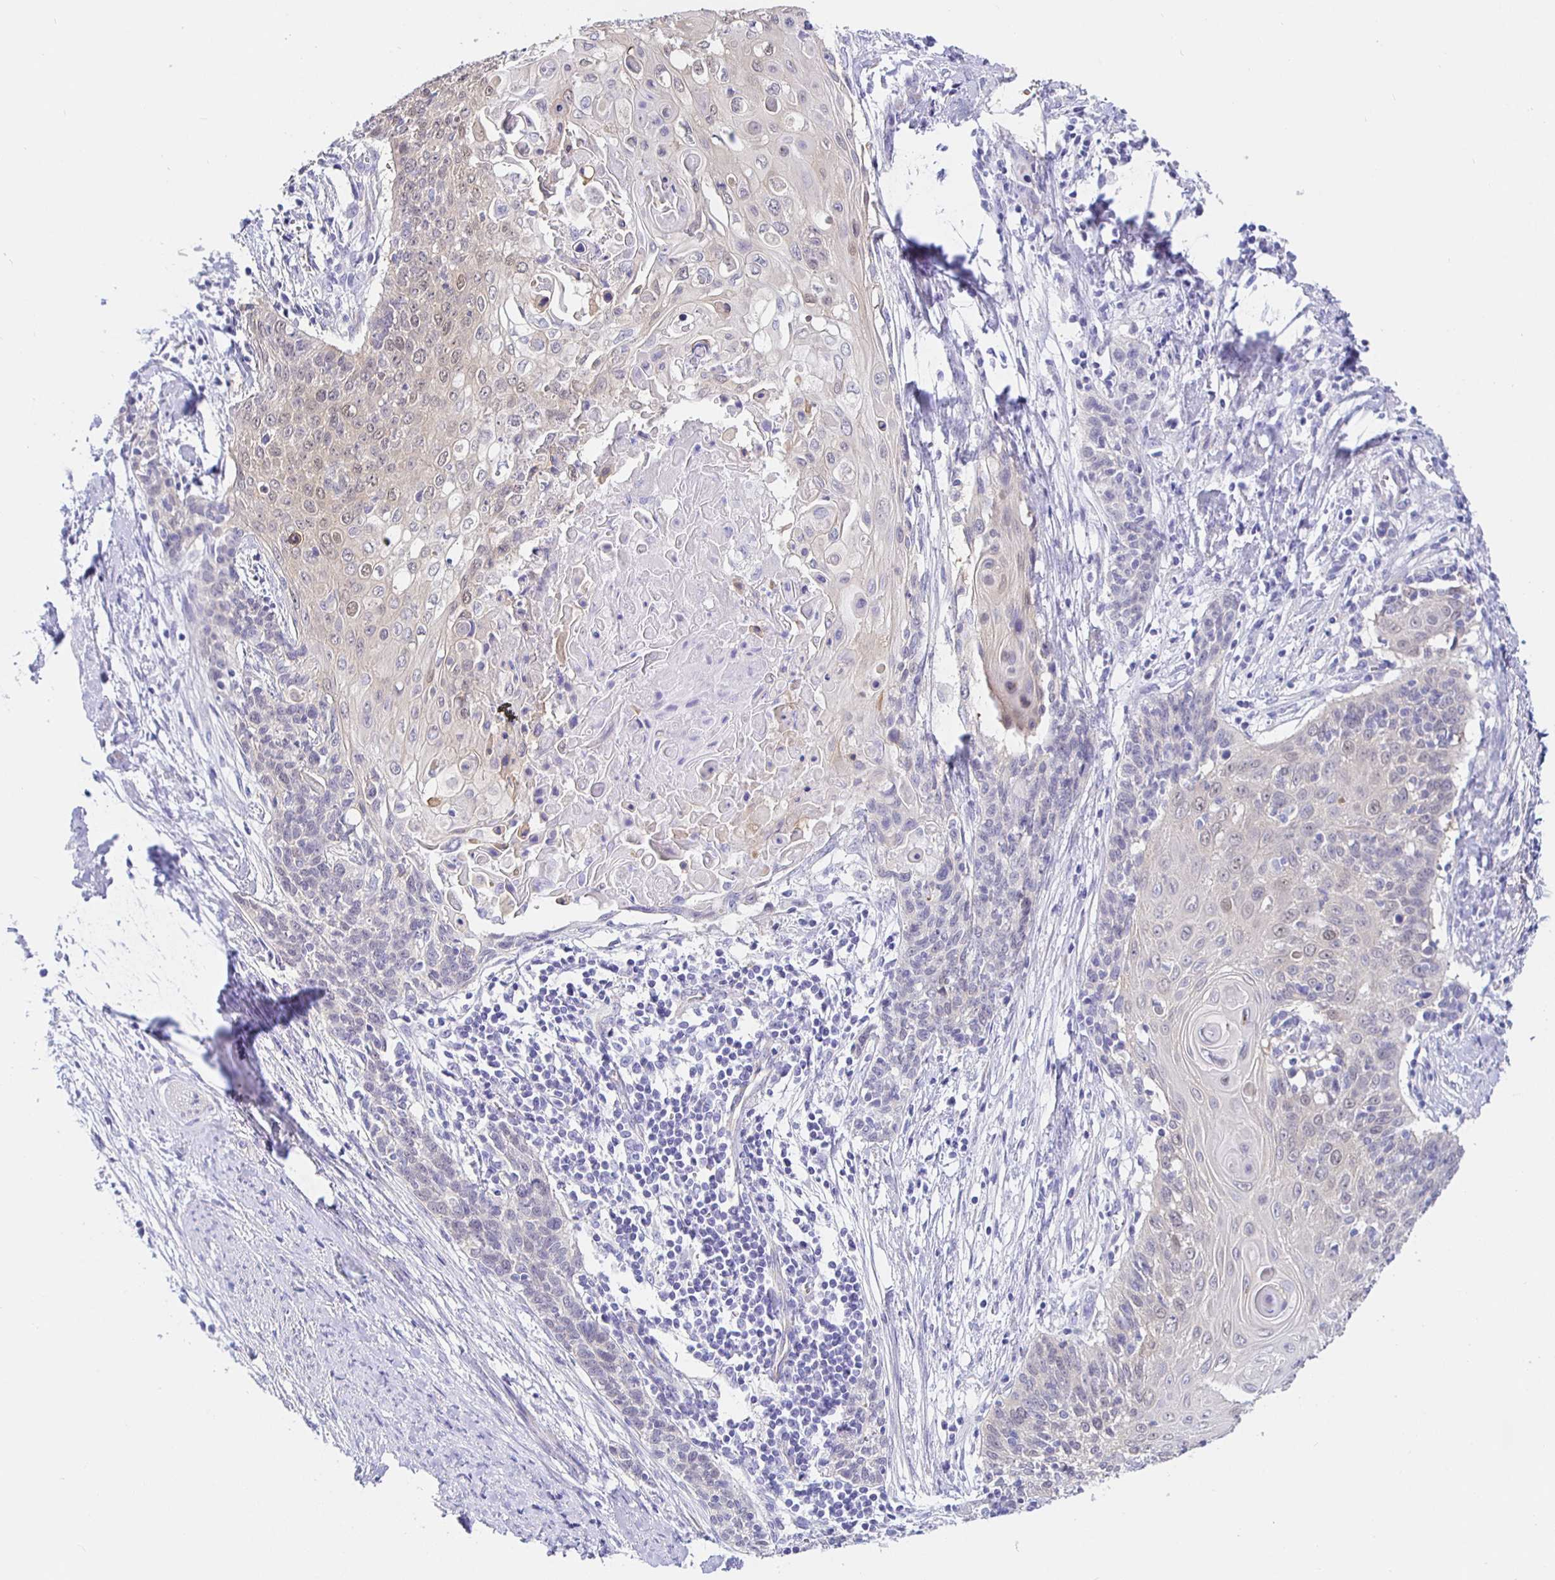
{"staining": {"intensity": "negative", "quantity": "none", "location": "none"}, "tissue": "cervical cancer", "cell_type": "Tumor cells", "image_type": "cancer", "snomed": [{"axis": "morphology", "description": "Squamous cell carcinoma, NOS"}, {"axis": "topography", "description": "Cervix"}], "caption": "Immunohistochemical staining of cervical squamous cell carcinoma shows no significant positivity in tumor cells. Brightfield microscopy of IHC stained with DAB (3,3'-diaminobenzidine) (brown) and hematoxylin (blue), captured at high magnification.", "gene": "HSPA4L", "patient": {"sex": "female", "age": 39}}